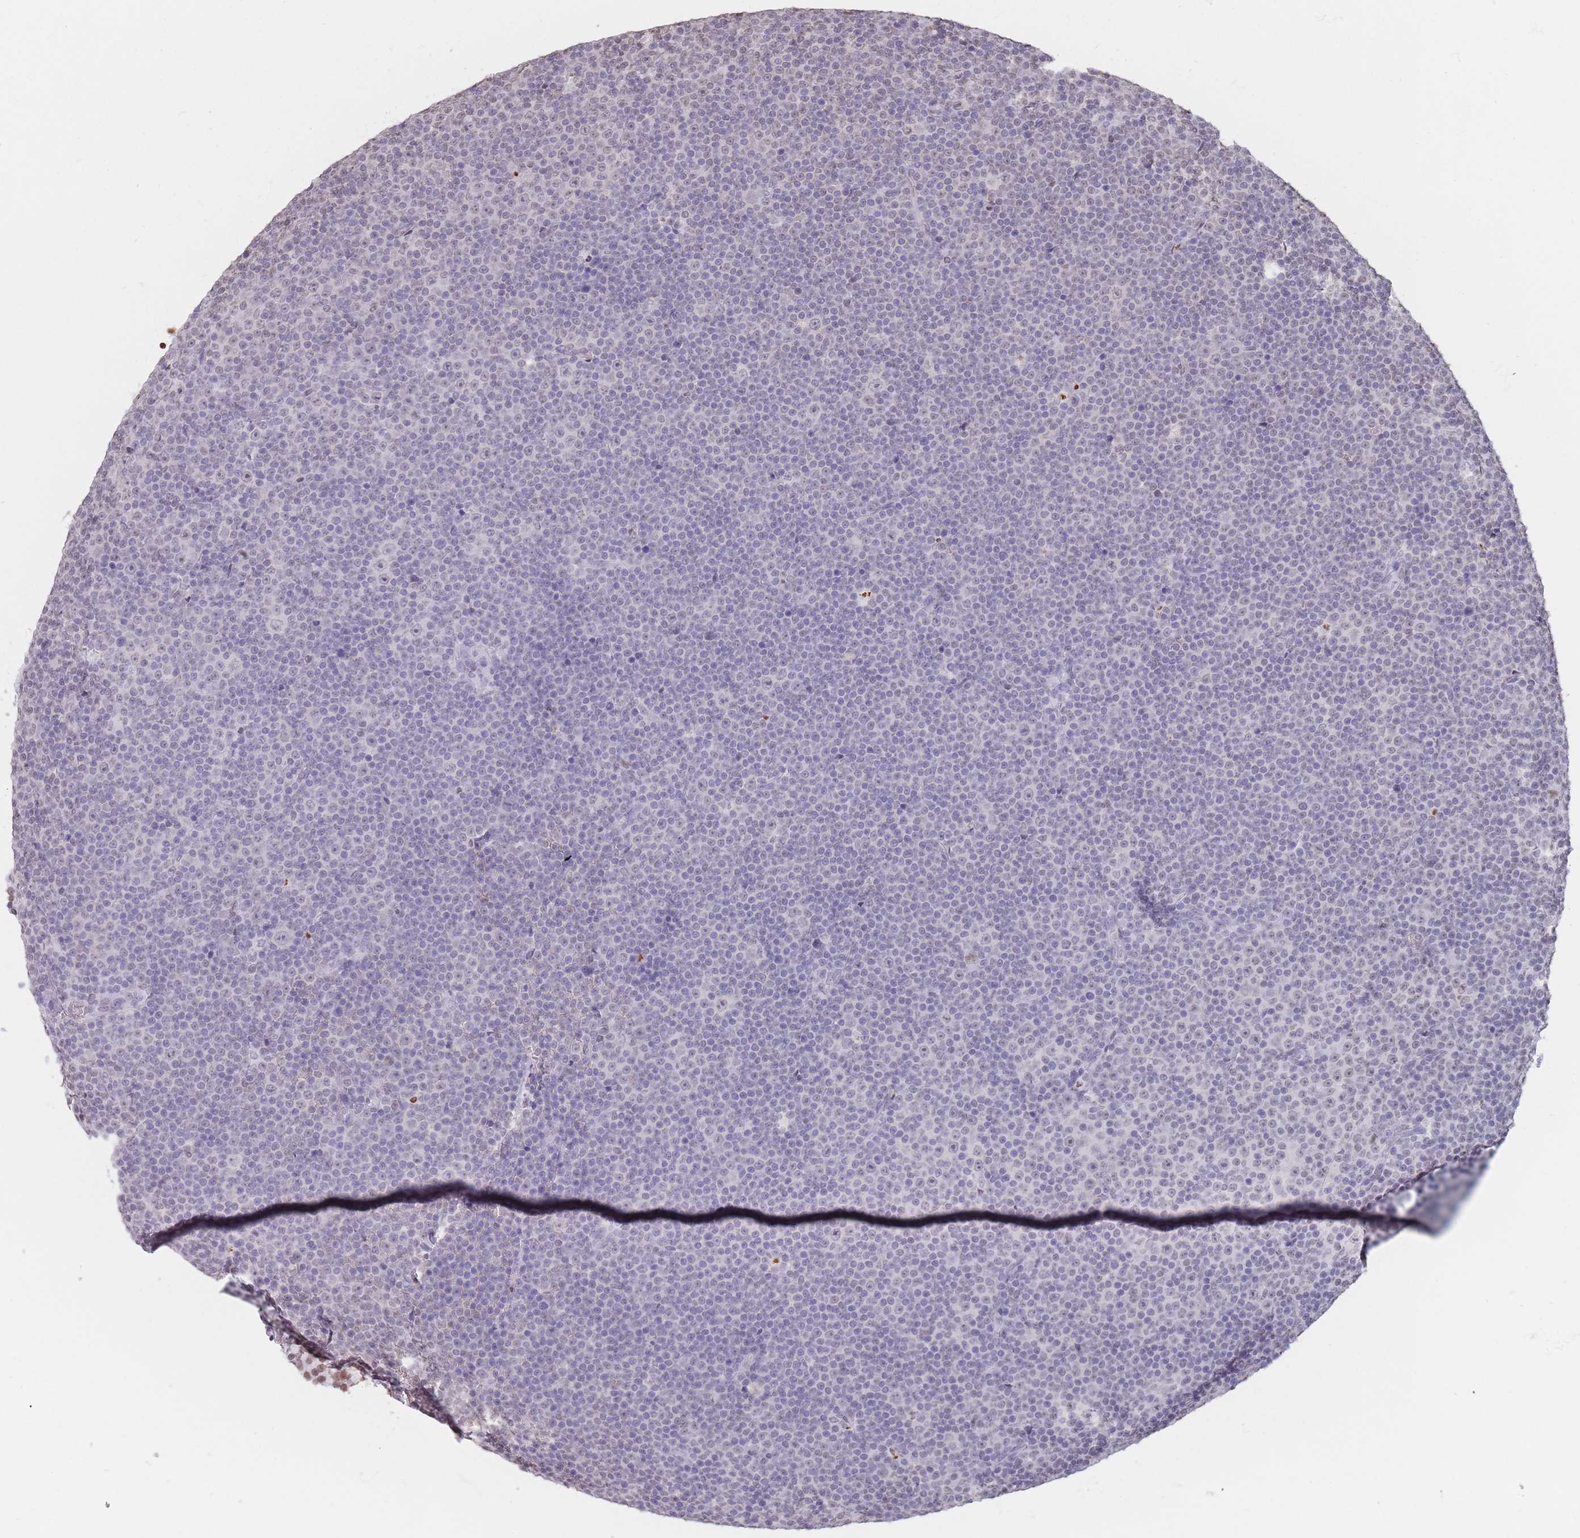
{"staining": {"intensity": "negative", "quantity": "none", "location": "none"}, "tissue": "lymphoma", "cell_type": "Tumor cells", "image_type": "cancer", "snomed": [{"axis": "morphology", "description": "Malignant lymphoma, non-Hodgkin's type, Low grade"}, {"axis": "topography", "description": "Lymph node"}], "caption": "The immunohistochemistry (IHC) micrograph has no significant staining in tumor cells of lymphoma tissue. (DAB immunohistochemistry with hematoxylin counter stain).", "gene": "RYK", "patient": {"sex": "female", "age": 67}}